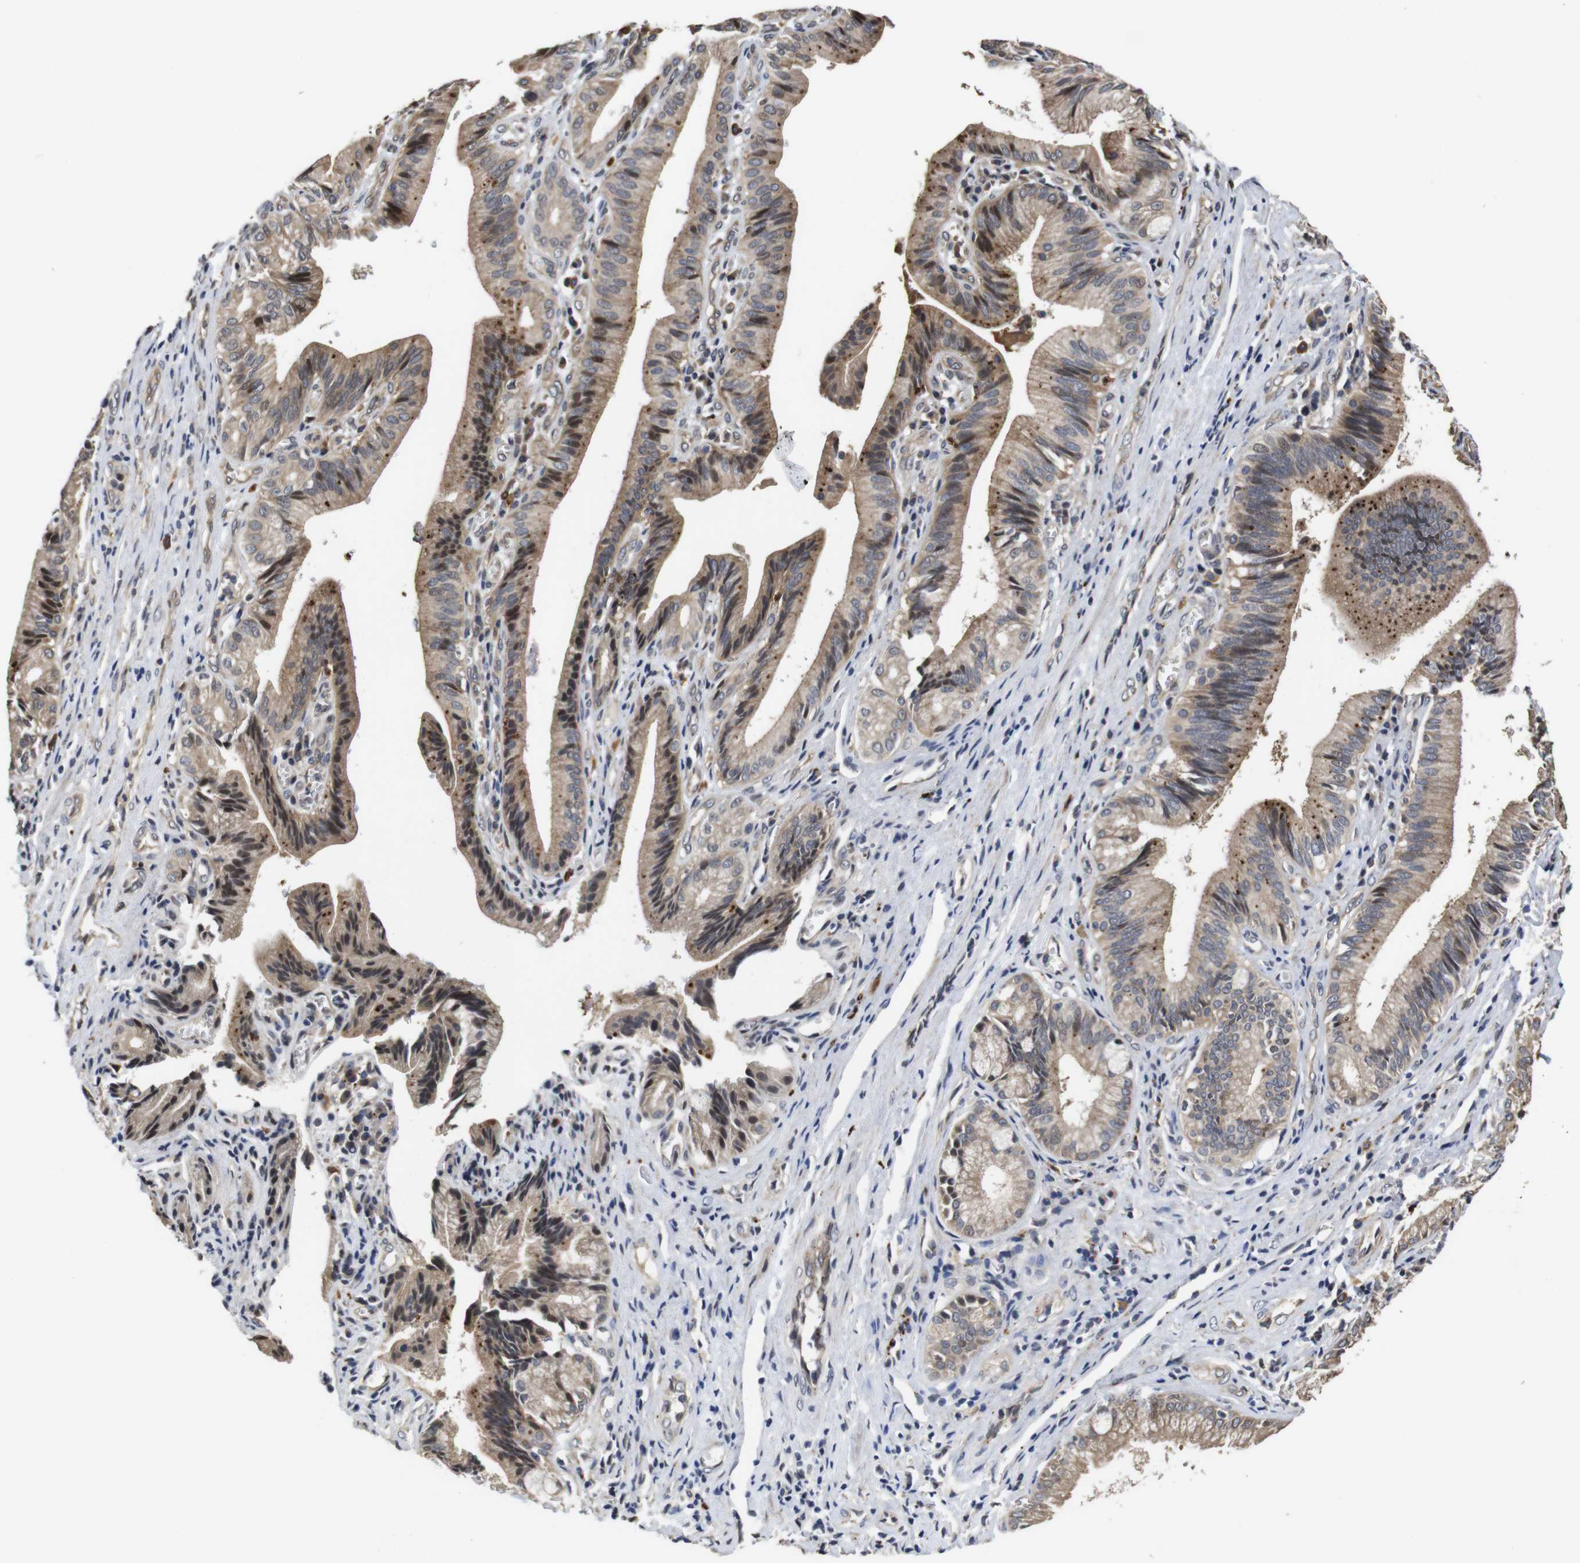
{"staining": {"intensity": "moderate", "quantity": ">75%", "location": "cytoplasmic/membranous"}, "tissue": "pancreatic cancer", "cell_type": "Tumor cells", "image_type": "cancer", "snomed": [{"axis": "morphology", "description": "Adenocarcinoma, NOS"}, {"axis": "topography", "description": "Pancreas"}], "caption": "Immunohistochemical staining of pancreatic cancer displays medium levels of moderate cytoplasmic/membranous positivity in about >75% of tumor cells.", "gene": "PTPN14", "patient": {"sex": "female", "age": 75}}